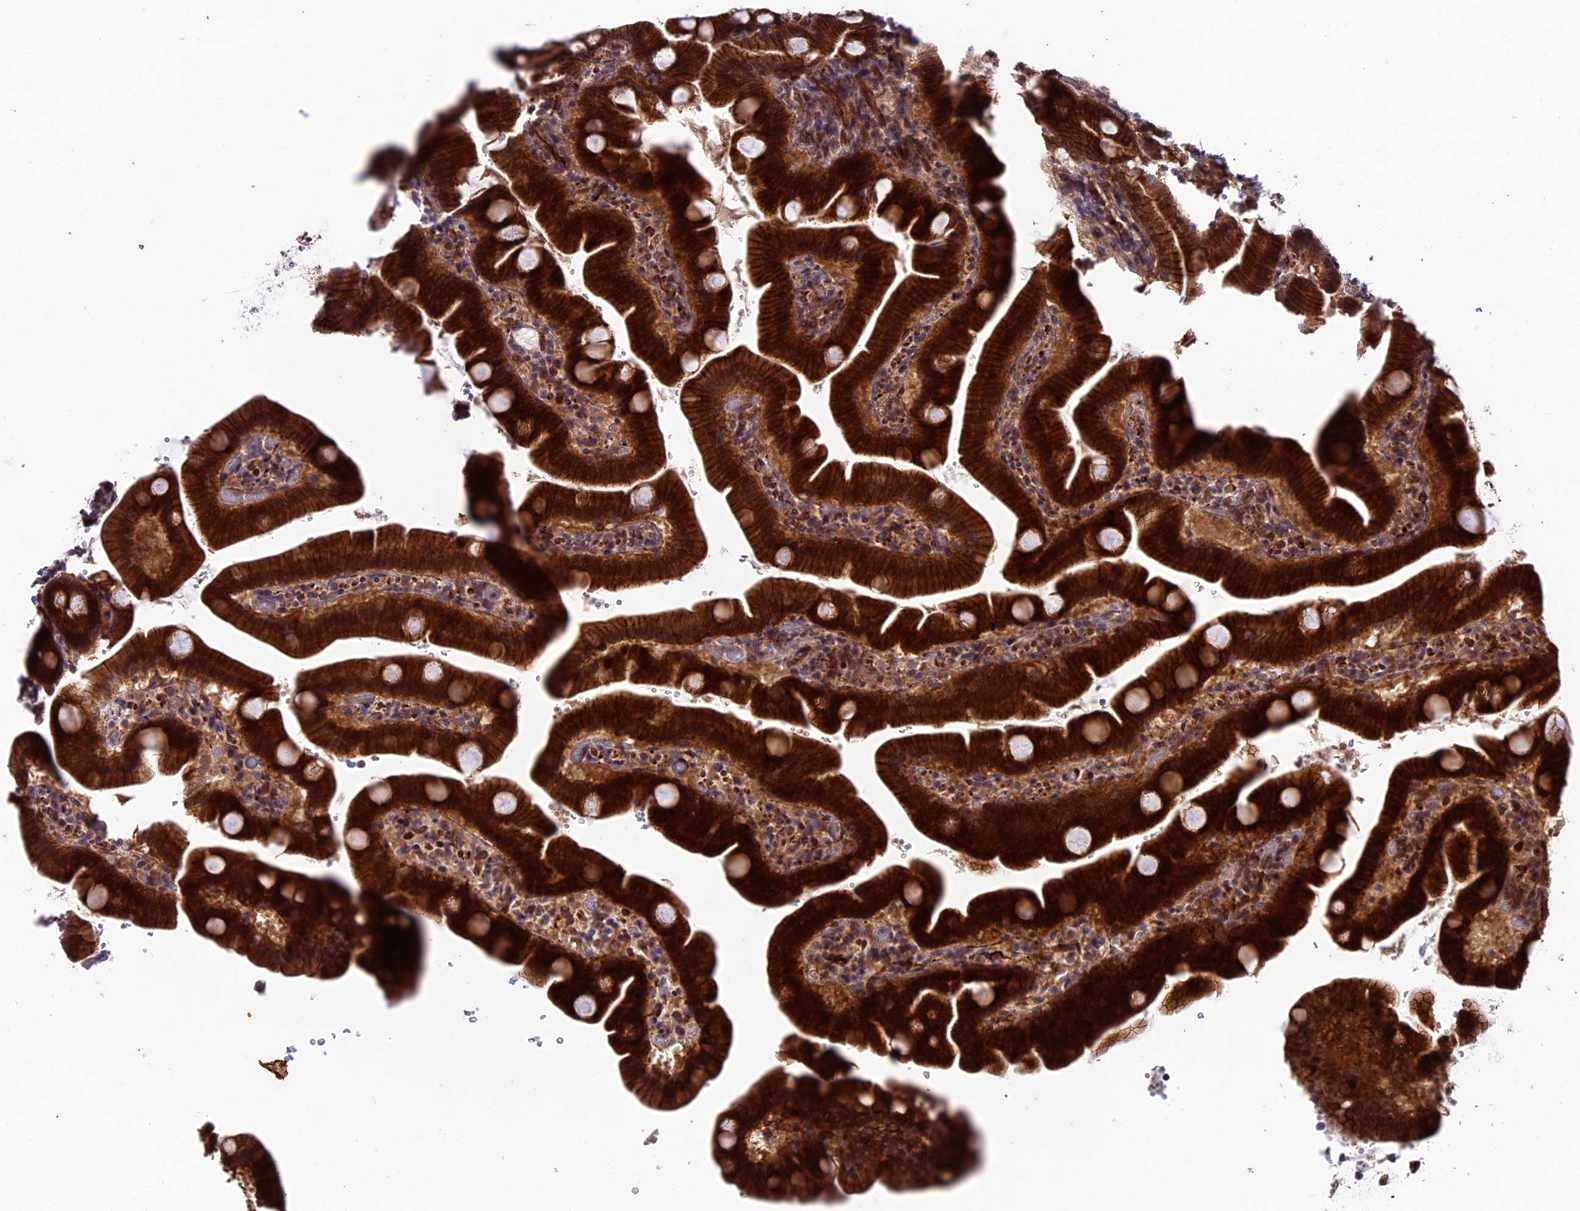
{"staining": {"intensity": "strong", "quantity": ">75%", "location": "cytoplasmic/membranous"}, "tissue": "duodenum", "cell_type": "Glandular cells", "image_type": "normal", "snomed": [{"axis": "morphology", "description": "Normal tissue, NOS"}, {"axis": "topography", "description": "Duodenum"}], "caption": "A micrograph of human duodenum stained for a protein demonstrates strong cytoplasmic/membranous brown staining in glandular cells. The staining was performed using DAB to visualize the protein expression in brown, while the nuclei were stained in blue with hematoxylin (Magnification: 20x).", "gene": "SIPA1L3", "patient": {"sex": "male", "age": 55}}